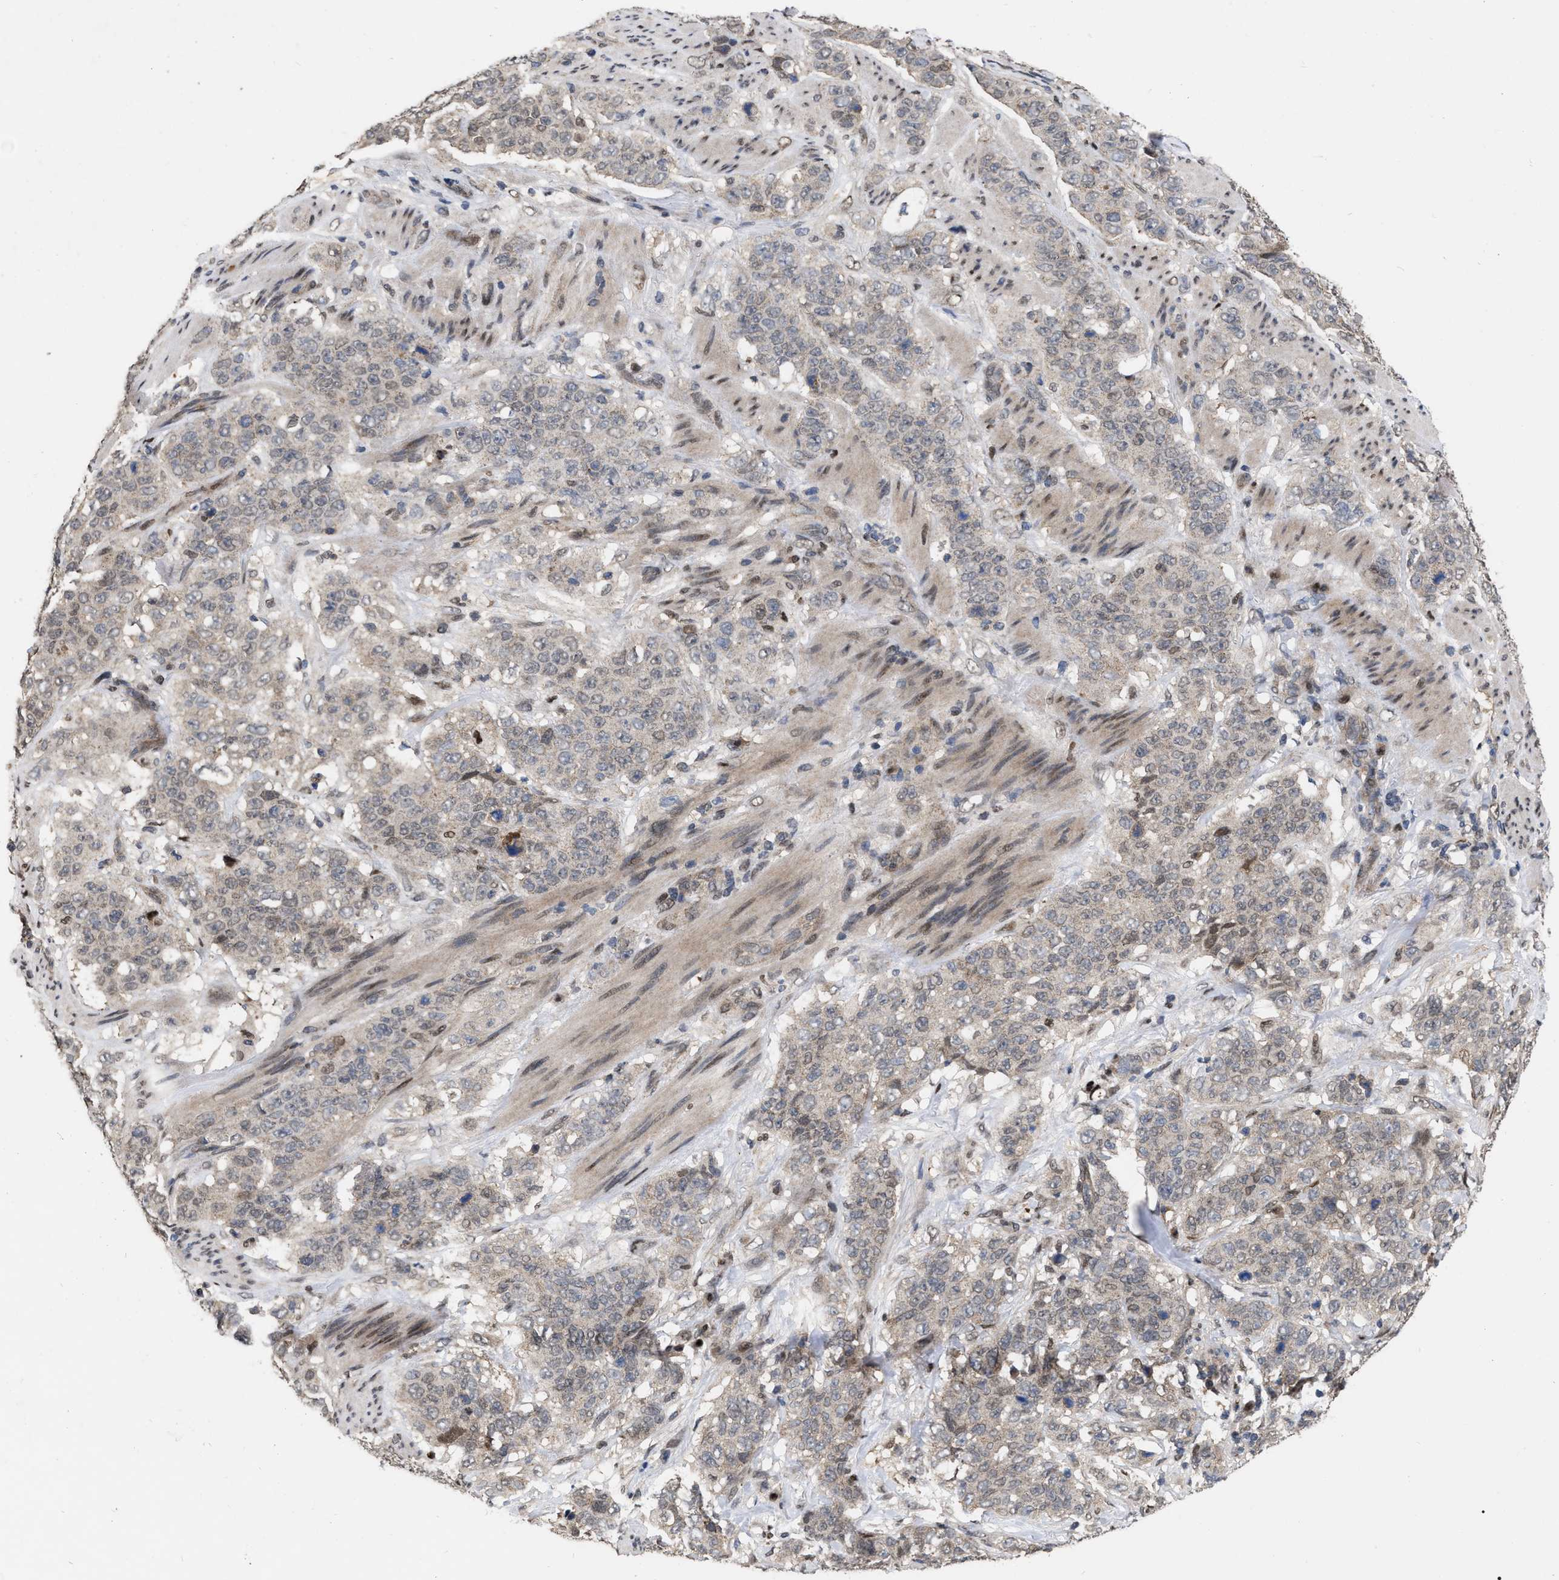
{"staining": {"intensity": "negative", "quantity": "none", "location": "none"}, "tissue": "stomach cancer", "cell_type": "Tumor cells", "image_type": "cancer", "snomed": [{"axis": "morphology", "description": "Adenocarcinoma, NOS"}, {"axis": "topography", "description": "Stomach"}], "caption": "A high-resolution image shows immunohistochemistry staining of stomach adenocarcinoma, which shows no significant staining in tumor cells.", "gene": "MDM4", "patient": {"sex": "male", "age": 48}}